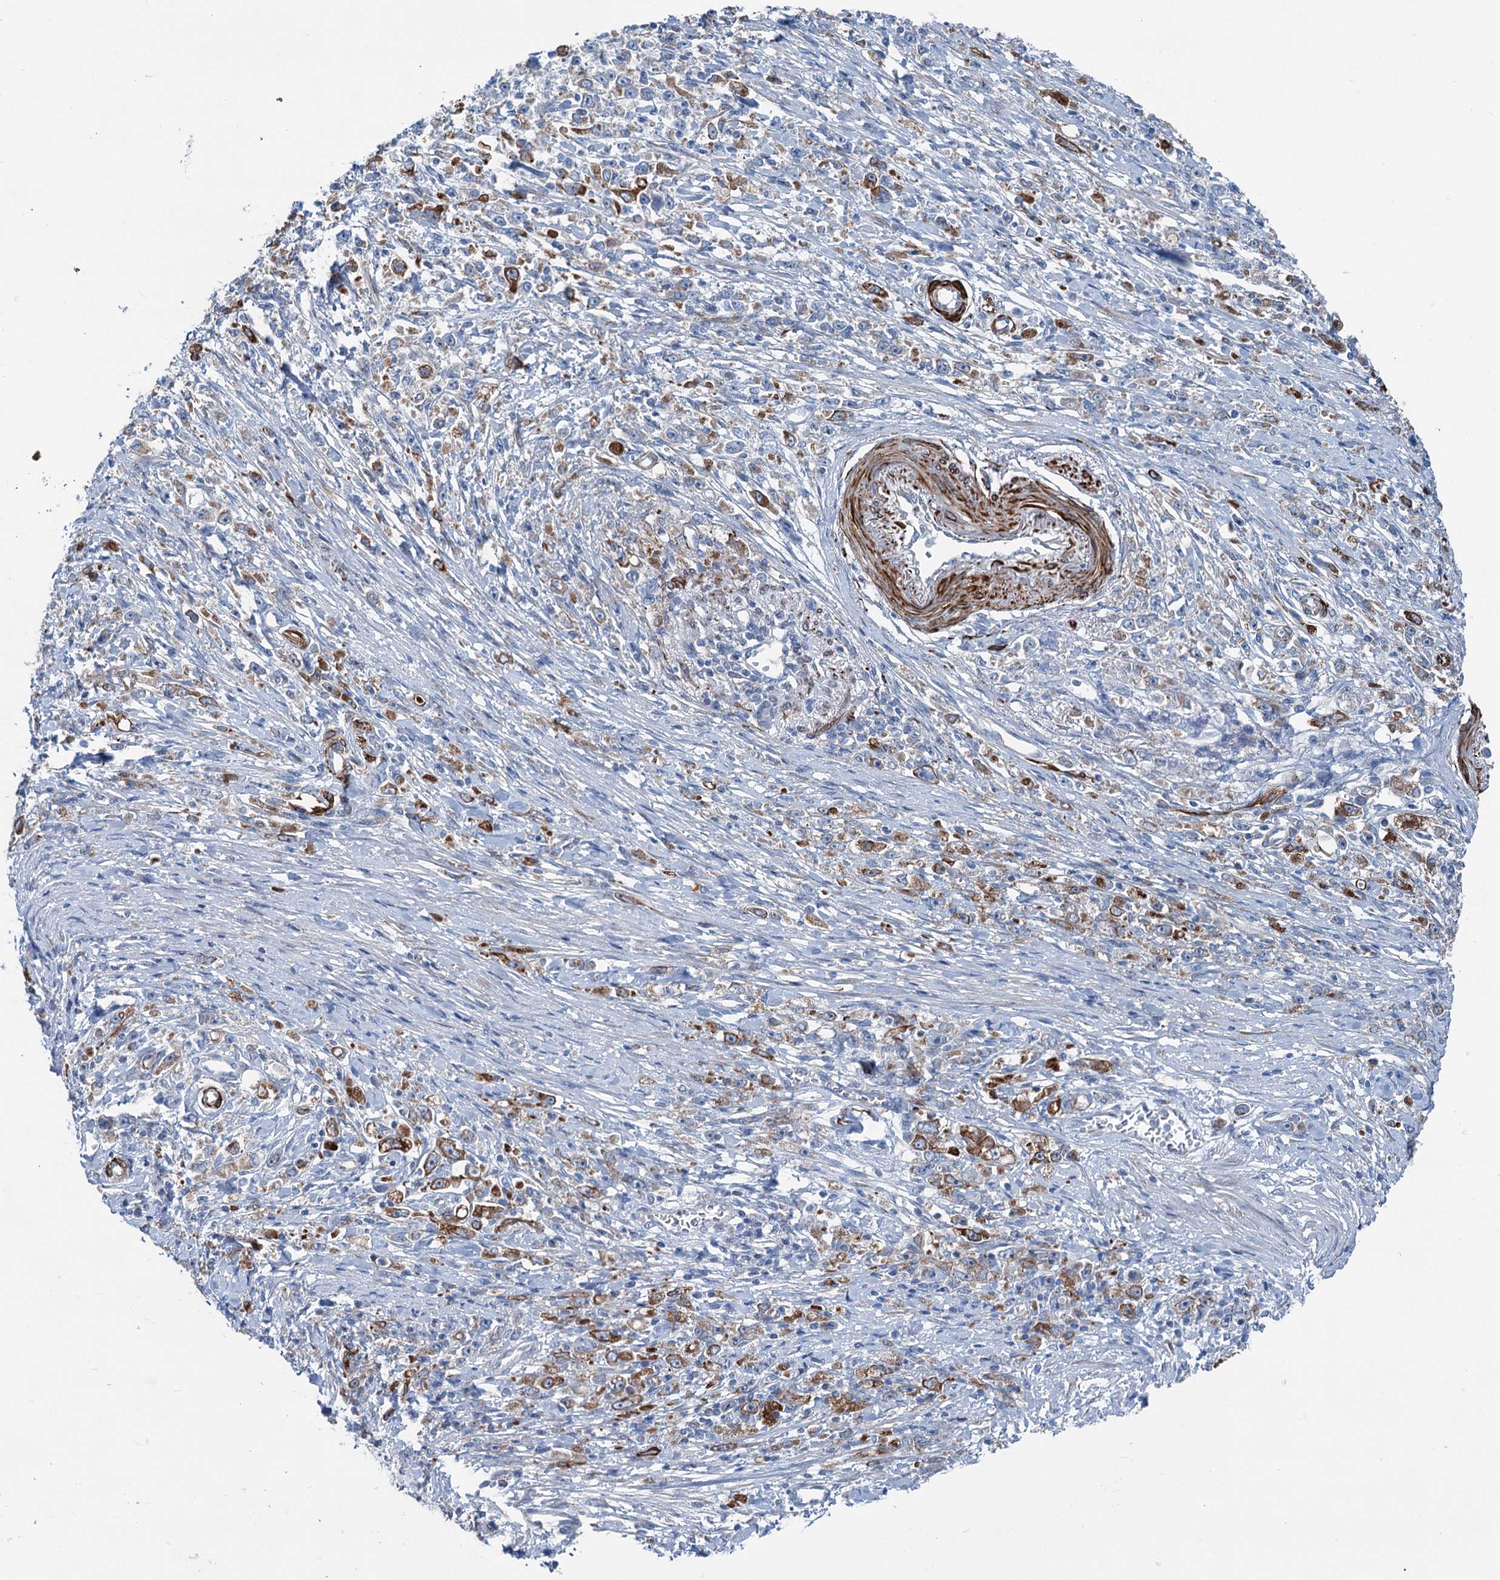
{"staining": {"intensity": "moderate", "quantity": "<25%", "location": "cytoplasmic/membranous"}, "tissue": "stomach cancer", "cell_type": "Tumor cells", "image_type": "cancer", "snomed": [{"axis": "morphology", "description": "Adenocarcinoma, NOS"}, {"axis": "topography", "description": "Stomach"}], "caption": "IHC staining of stomach cancer (adenocarcinoma), which demonstrates low levels of moderate cytoplasmic/membranous staining in about <25% of tumor cells indicating moderate cytoplasmic/membranous protein staining. The staining was performed using DAB (brown) for protein detection and nuclei were counterstained in hematoxylin (blue).", "gene": "CALCOCO1", "patient": {"sex": "female", "age": 59}}